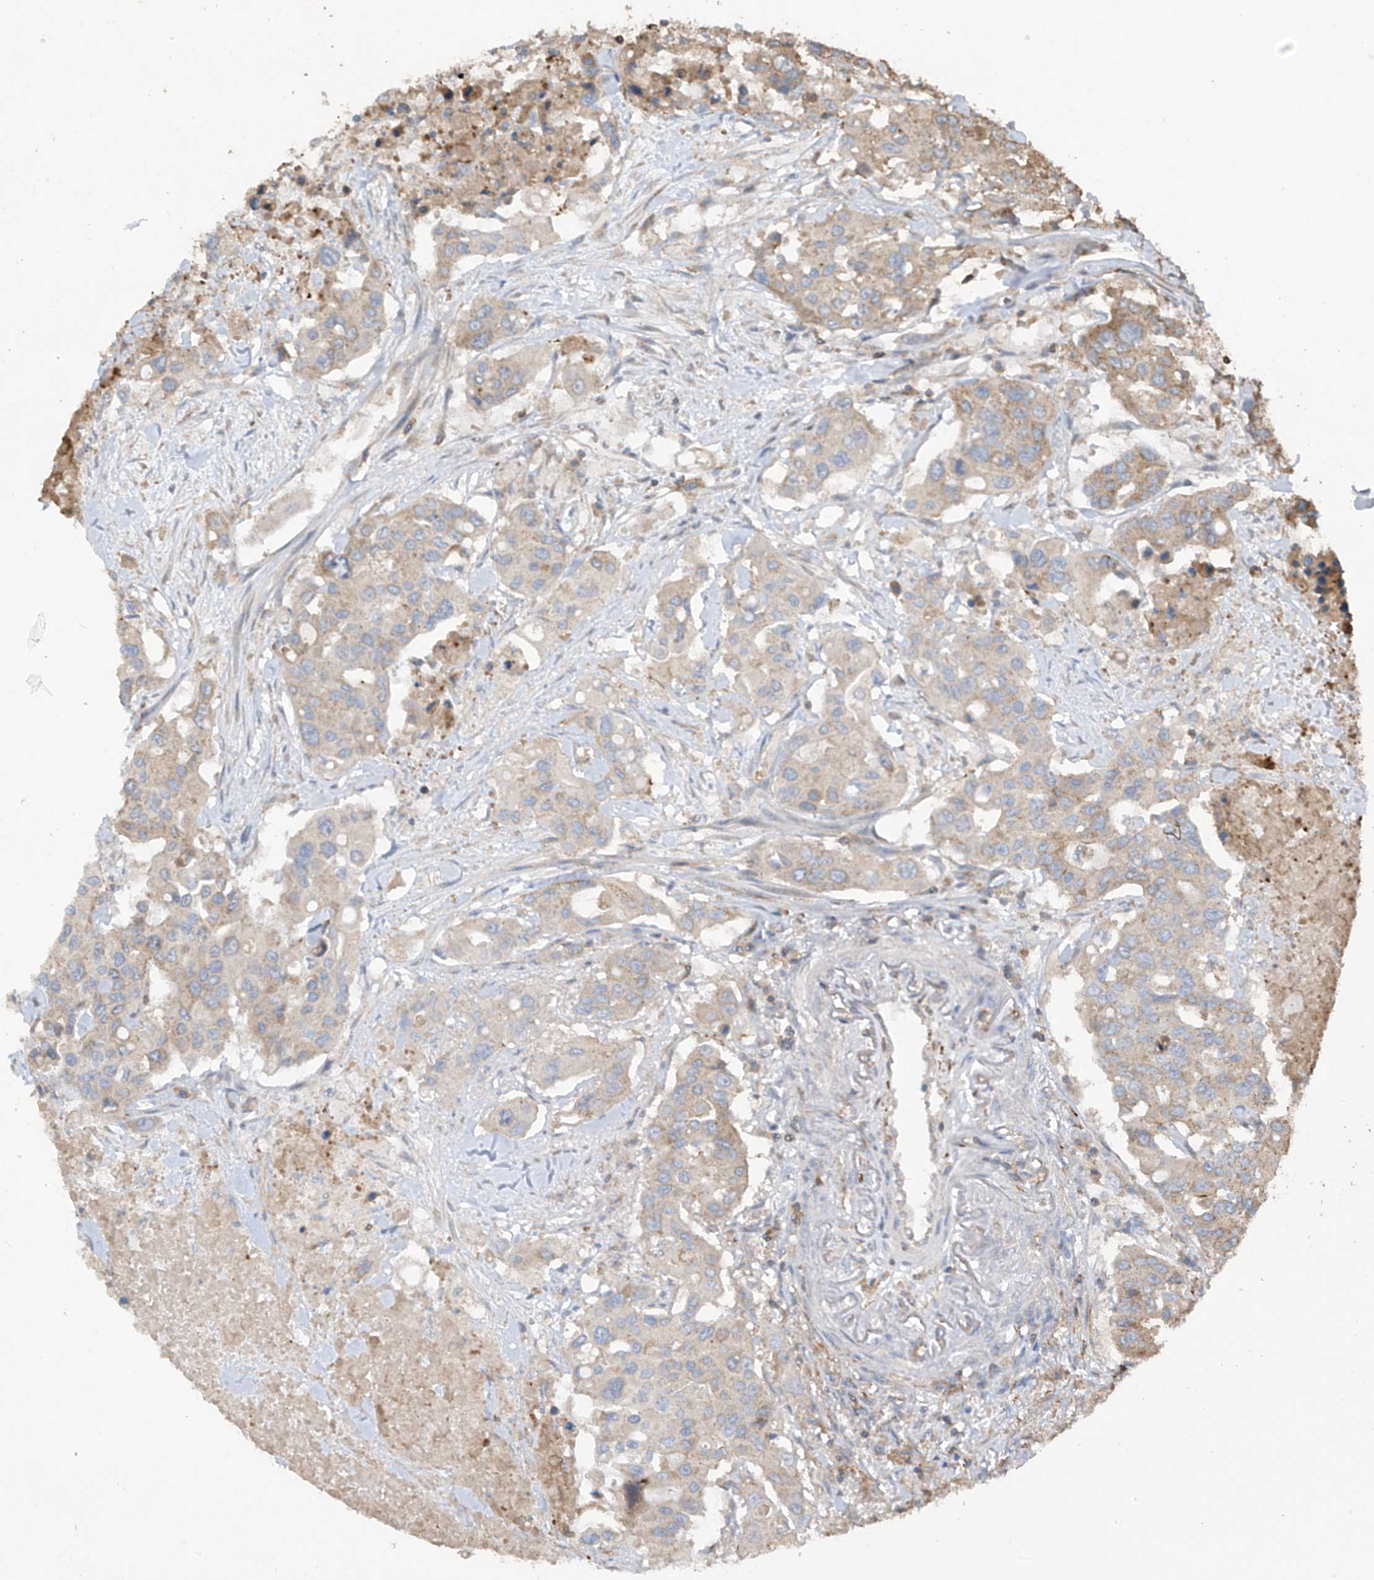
{"staining": {"intensity": "weak", "quantity": "25%-75%", "location": "cytoplasmic/membranous"}, "tissue": "colorectal cancer", "cell_type": "Tumor cells", "image_type": "cancer", "snomed": [{"axis": "morphology", "description": "Adenocarcinoma, NOS"}, {"axis": "topography", "description": "Colon"}], "caption": "Immunohistochemistry micrograph of colorectal cancer (adenocarcinoma) stained for a protein (brown), which shows low levels of weak cytoplasmic/membranous expression in approximately 25%-75% of tumor cells.", "gene": "COX10", "patient": {"sex": "male", "age": 77}}